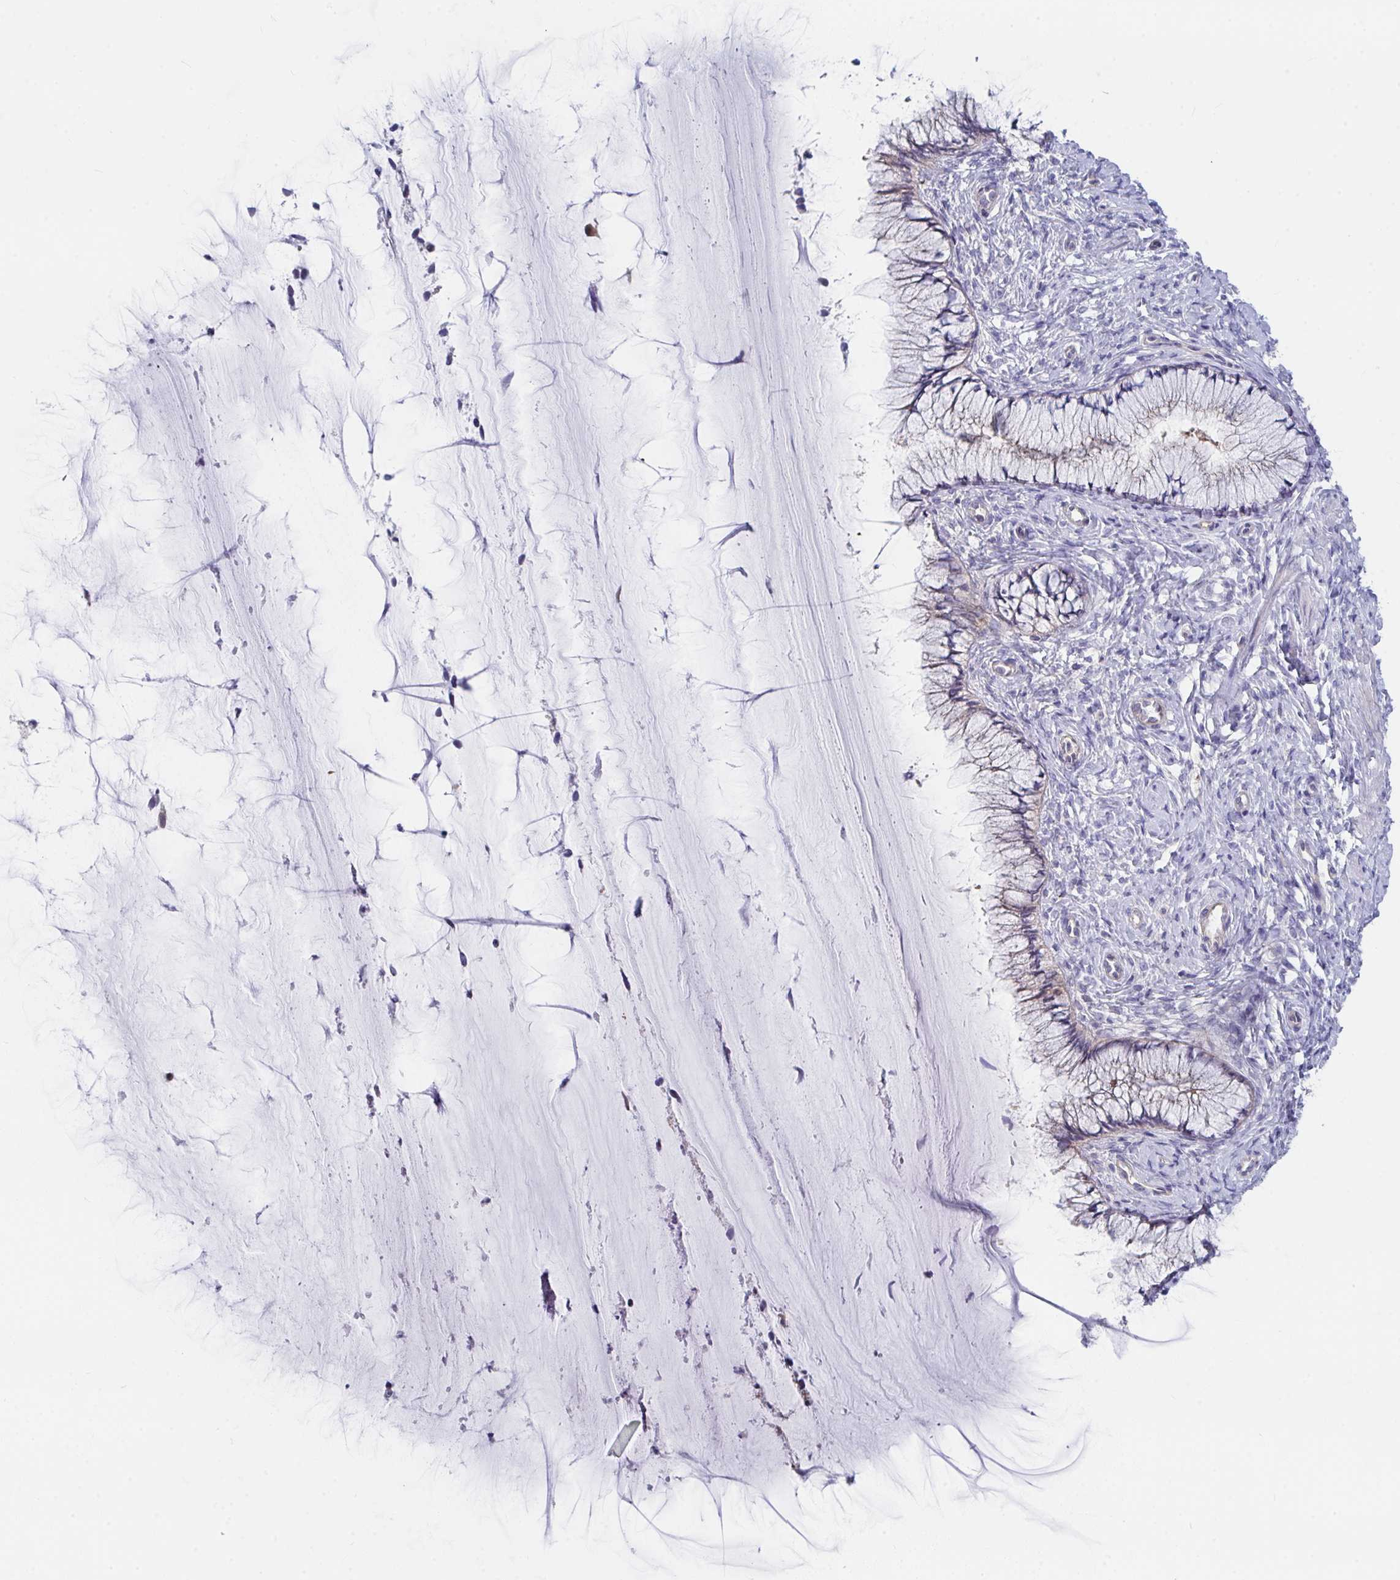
{"staining": {"intensity": "moderate", "quantity": "25%-75%", "location": "cytoplasmic/membranous,nuclear"}, "tissue": "cervix", "cell_type": "Glandular cells", "image_type": "normal", "snomed": [{"axis": "morphology", "description": "Normal tissue, NOS"}, {"axis": "topography", "description": "Cervix"}], "caption": "IHC photomicrograph of unremarkable cervix stained for a protein (brown), which reveals medium levels of moderate cytoplasmic/membranous,nuclear positivity in approximately 25%-75% of glandular cells.", "gene": "P2RX3", "patient": {"sex": "female", "age": 37}}